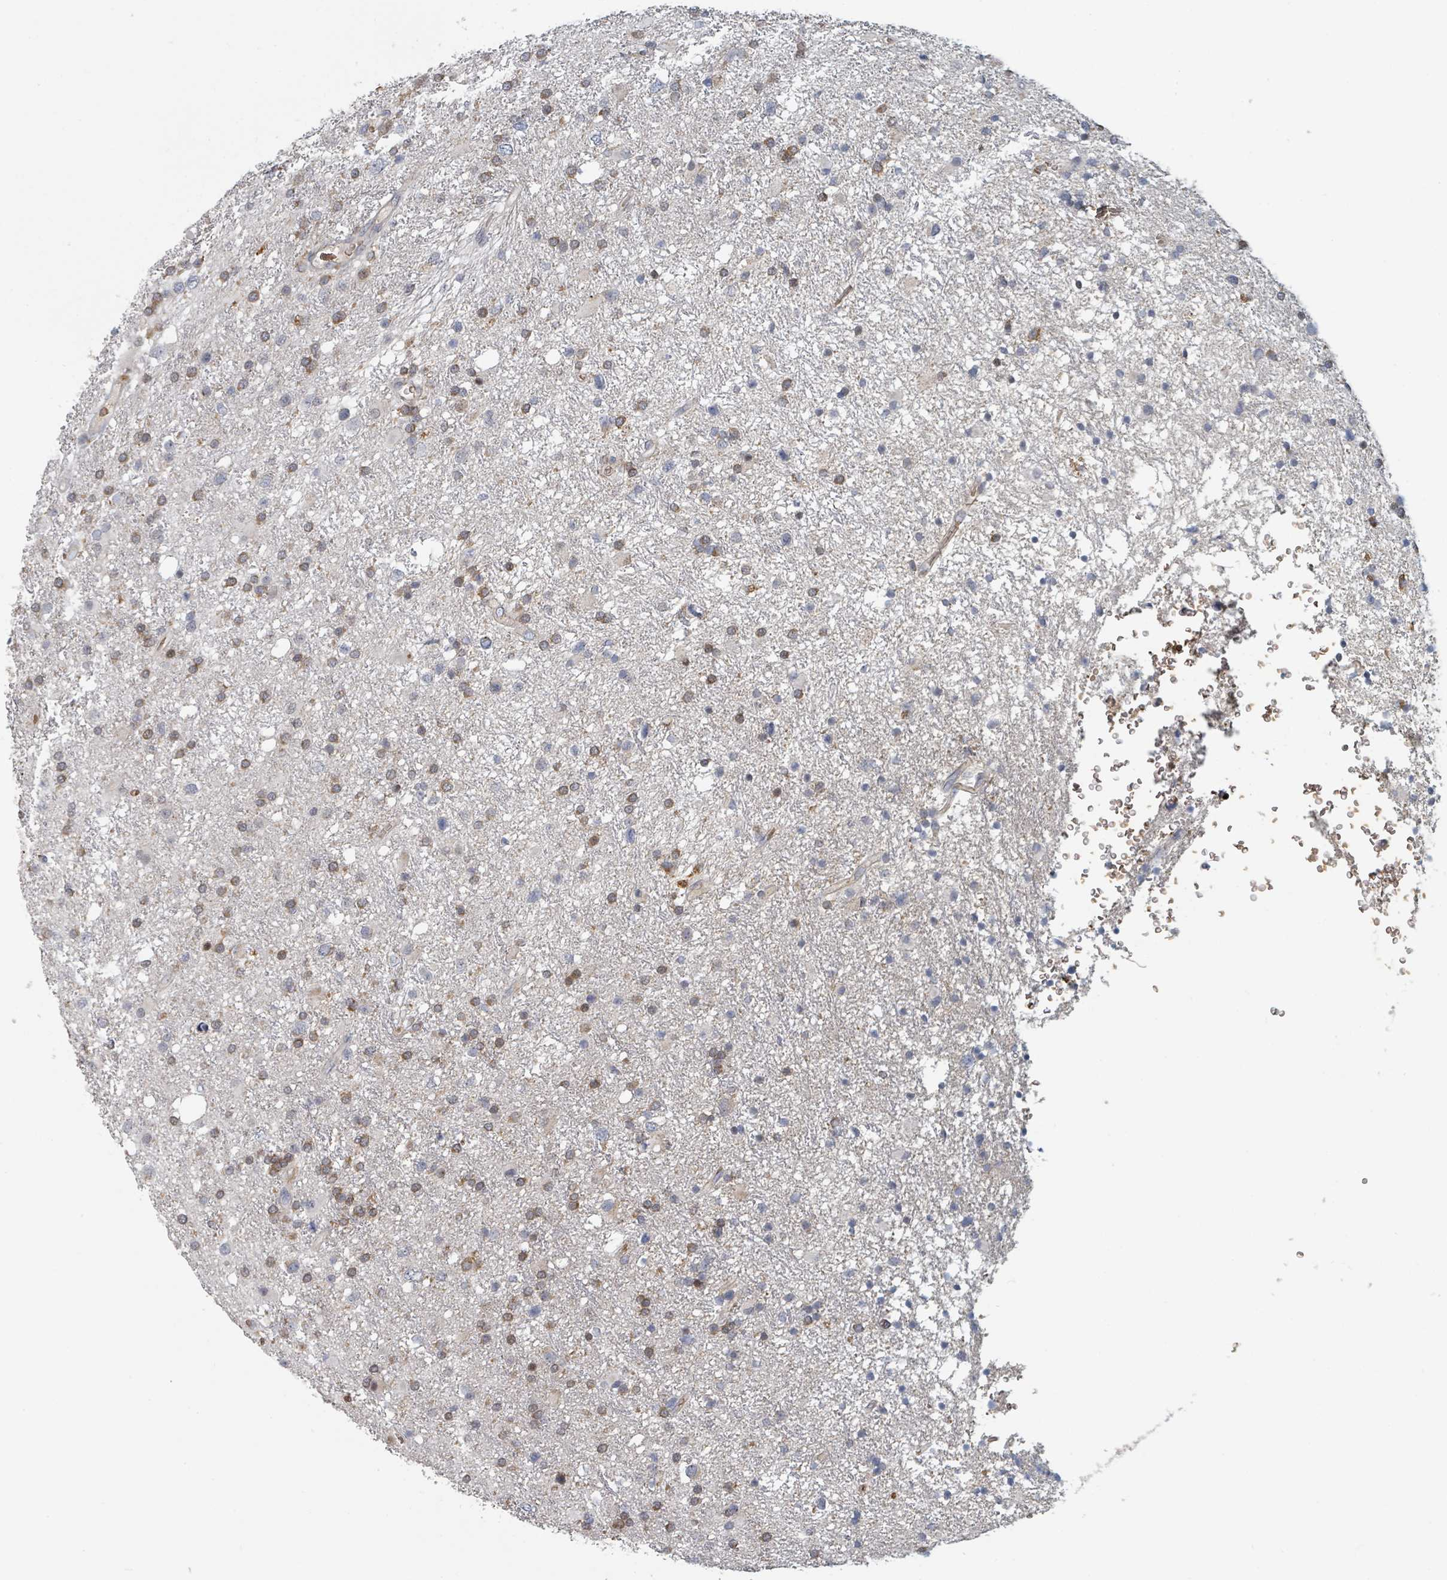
{"staining": {"intensity": "moderate", "quantity": "25%-75%", "location": "cytoplasmic/membranous"}, "tissue": "glioma", "cell_type": "Tumor cells", "image_type": "cancer", "snomed": [{"axis": "morphology", "description": "Glioma, malignant, Low grade"}, {"axis": "topography", "description": "Brain"}], "caption": "There is medium levels of moderate cytoplasmic/membranous expression in tumor cells of malignant low-grade glioma, as demonstrated by immunohistochemical staining (brown color).", "gene": "TRPC4AP", "patient": {"sex": "female", "age": 32}}